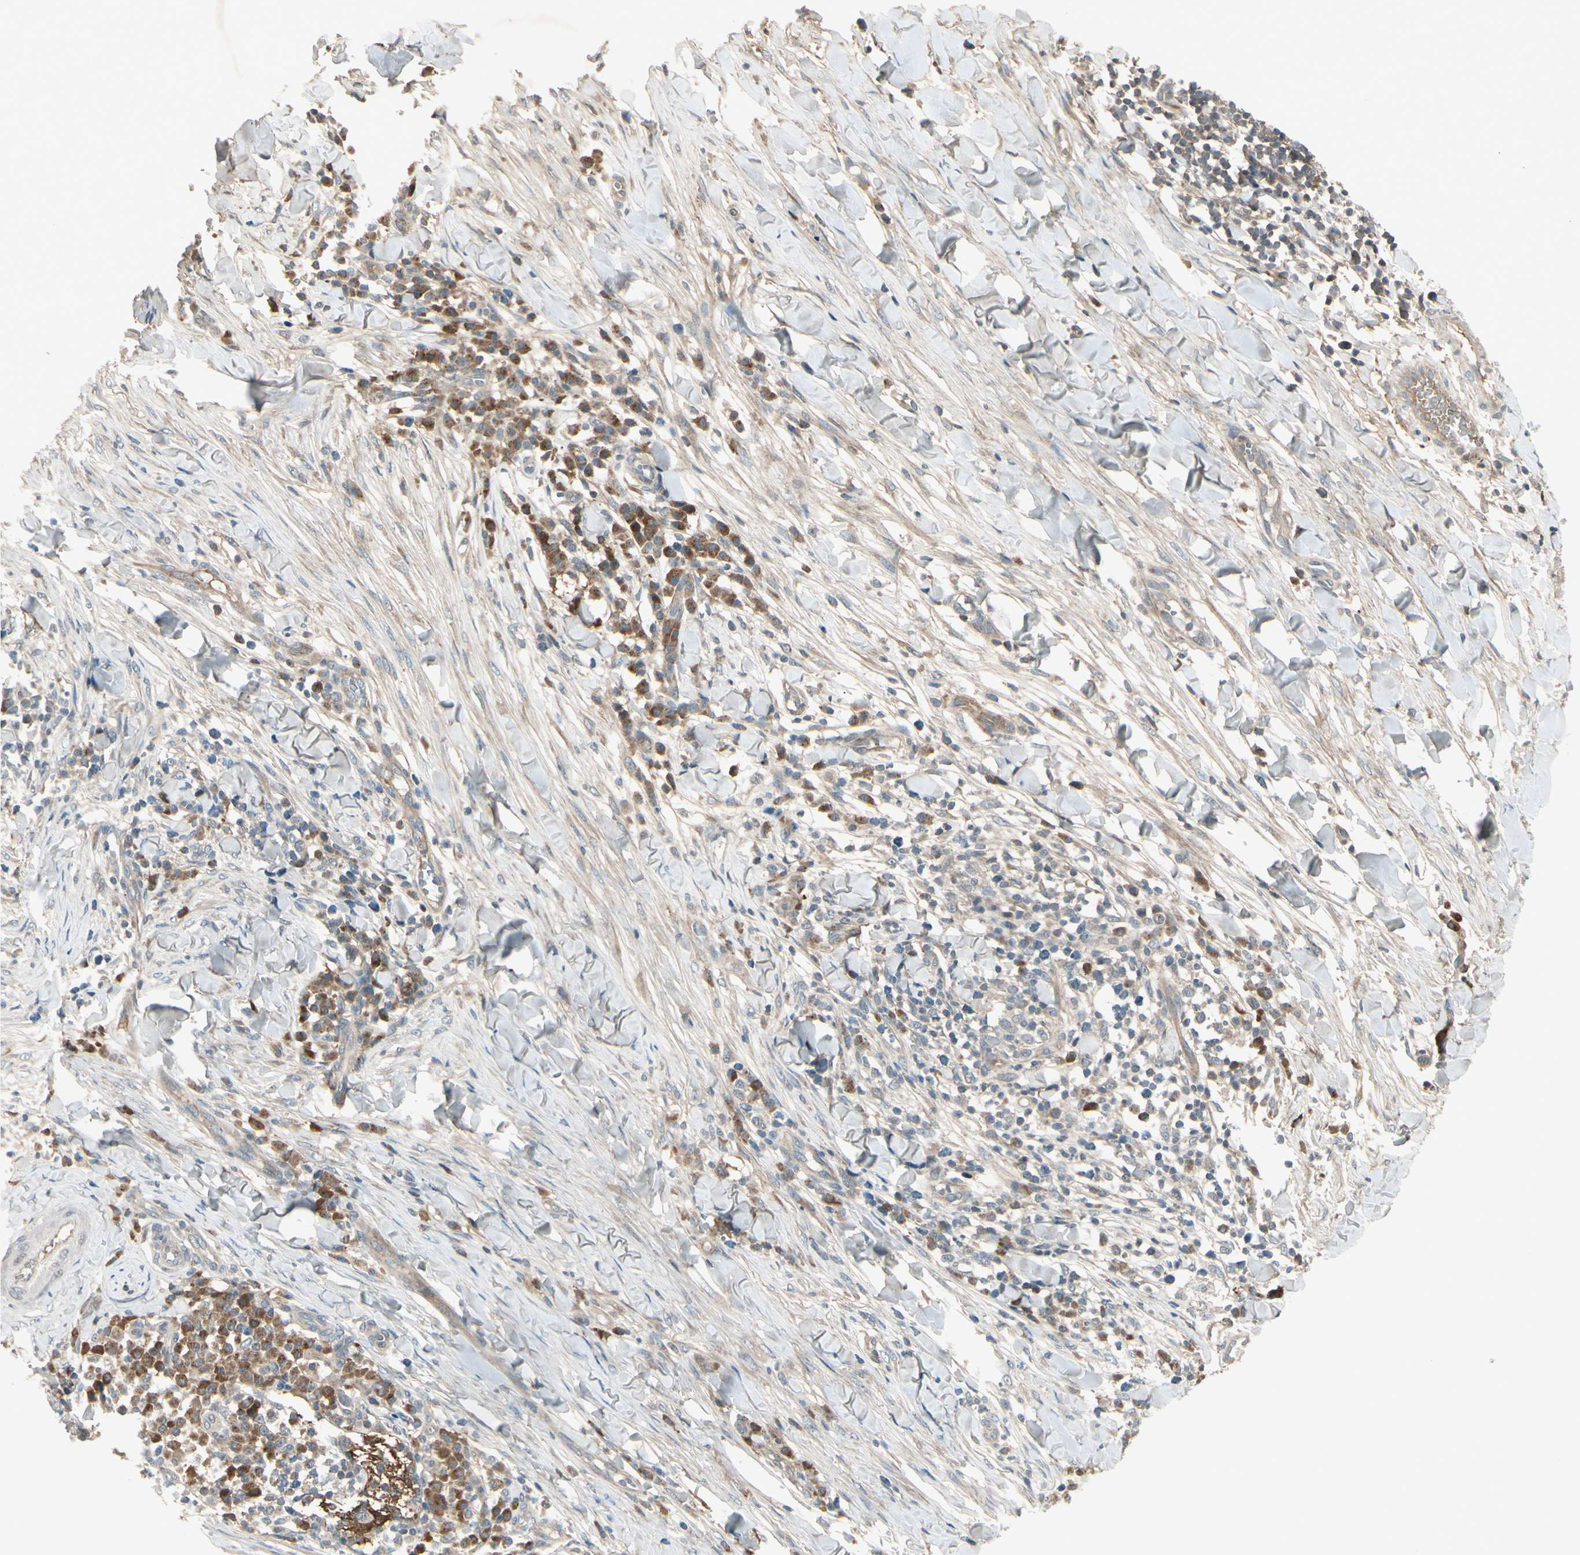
{"staining": {"intensity": "moderate", "quantity": ">75%", "location": "cytoplasmic/membranous"}, "tissue": "skin cancer", "cell_type": "Tumor cells", "image_type": "cancer", "snomed": [{"axis": "morphology", "description": "Squamous cell carcinoma, NOS"}, {"axis": "topography", "description": "Skin"}], "caption": "Immunohistochemistry histopathology image of human skin cancer stained for a protein (brown), which demonstrates medium levels of moderate cytoplasmic/membranous positivity in about >75% of tumor cells.", "gene": "FHDC1", "patient": {"sex": "male", "age": 24}}